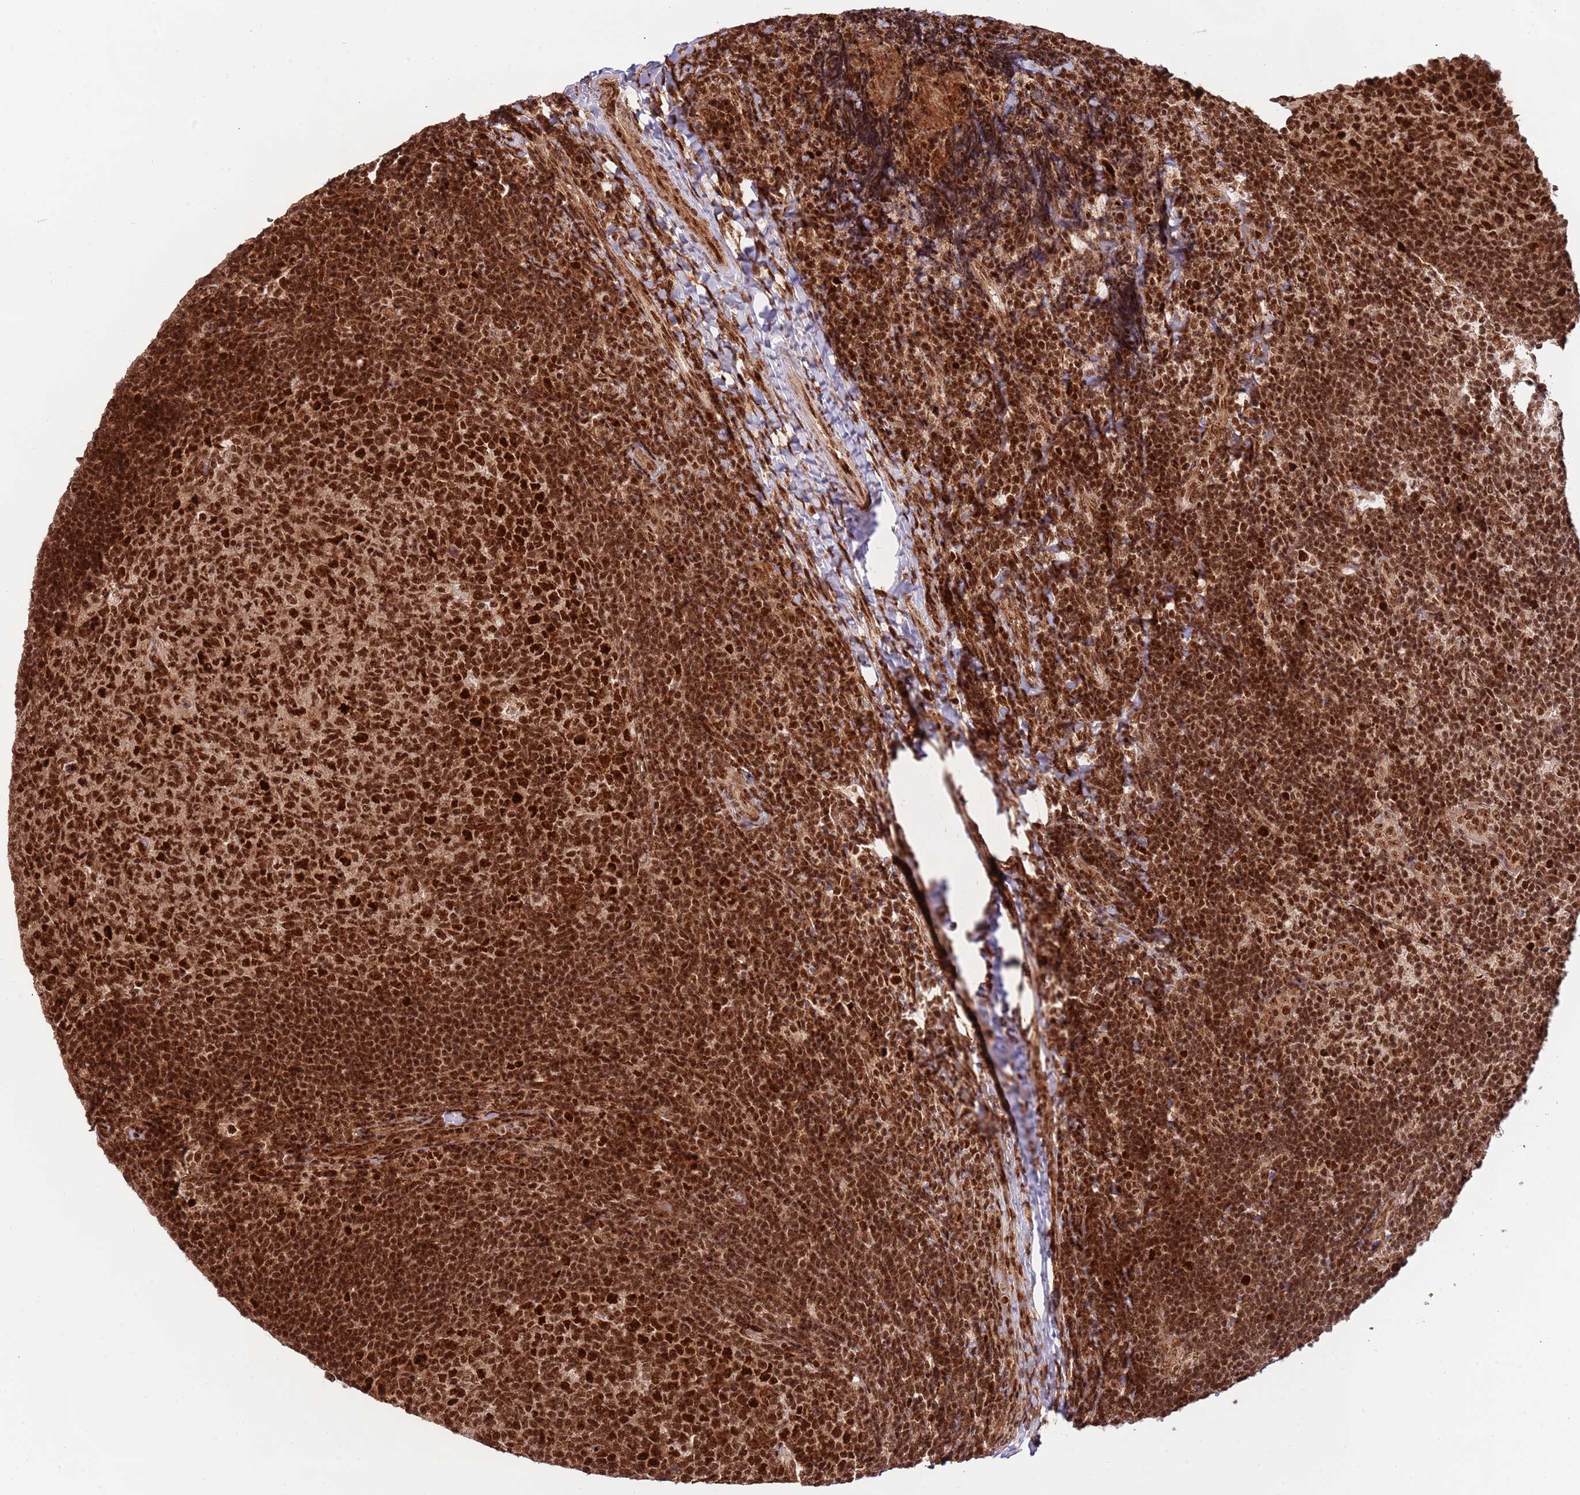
{"staining": {"intensity": "strong", "quantity": ">75%", "location": "nuclear"}, "tissue": "tonsil", "cell_type": "Germinal center cells", "image_type": "normal", "snomed": [{"axis": "morphology", "description": "Normal tissue, NOS"}, {"axis": "topography", "description": "Tonsil"}], "caption": "High-power microscopy captured an immunohistochemistry photomicrograph of benign tonsil, revealing strong nuclear expression in about >75% of germinal center cells. (Brightfield microscopy of DAB IHC at high magnification).", "gene": "RIF1", "patient": {"sex": "female", "age": 10}}